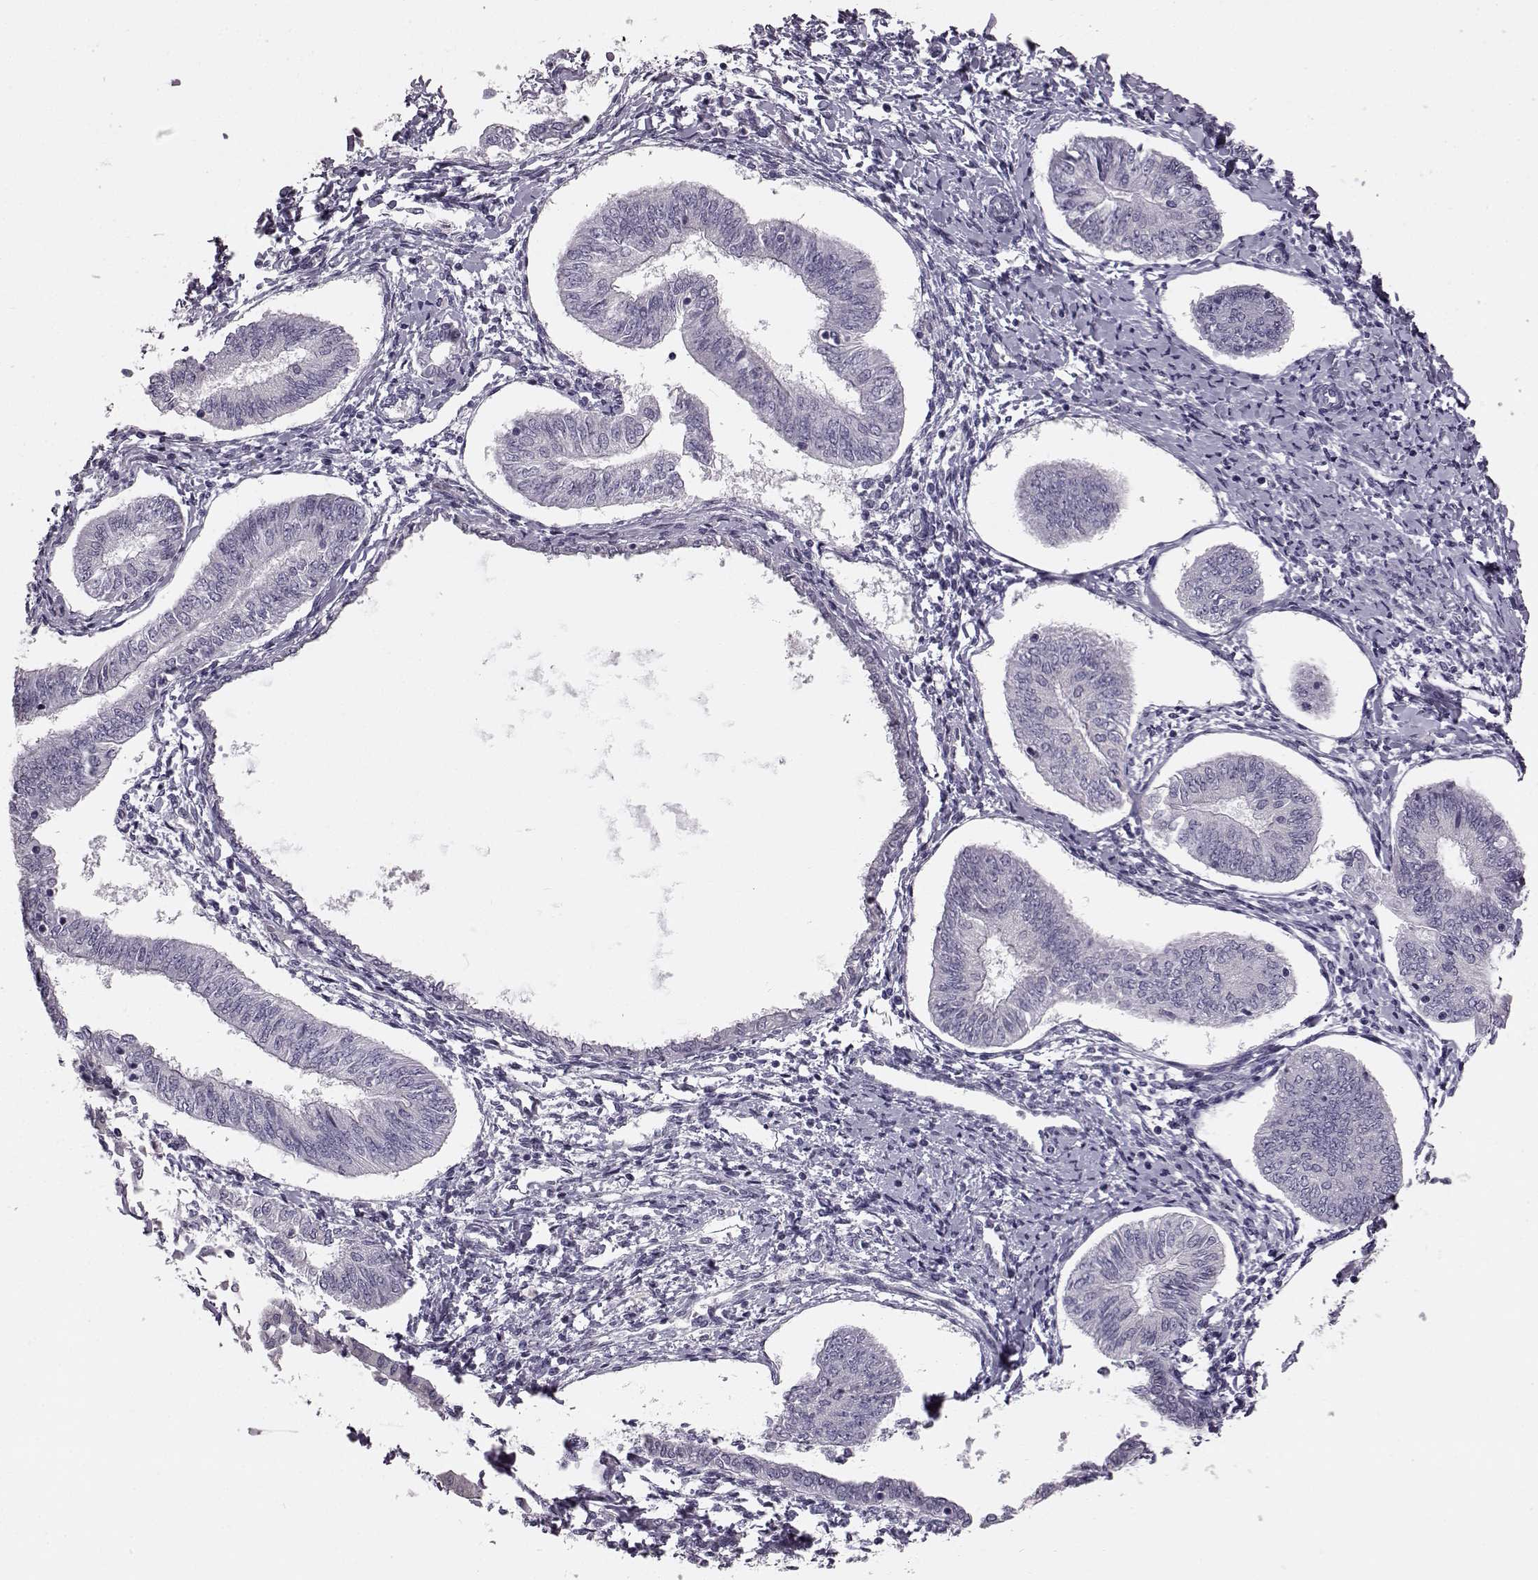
{"staining": {"intensity": "negative", "quantity": "none", "location": "none"}, "tissue": "endometrial cancer", "cell_type": "Tumor cells", "image_type": "cancer", "snomed": [{"axis": "morphology", "description": "Adenocarcinoma, NOS"}, {"axis": "topography", "description": "Endometrium"}], "caption": "Endometrial adenocarcinoma stained for a protein using IHC shows no expression tumor cells.", "gene": "TCHHL1", "patient": {"sex": "female", "age": 58}}